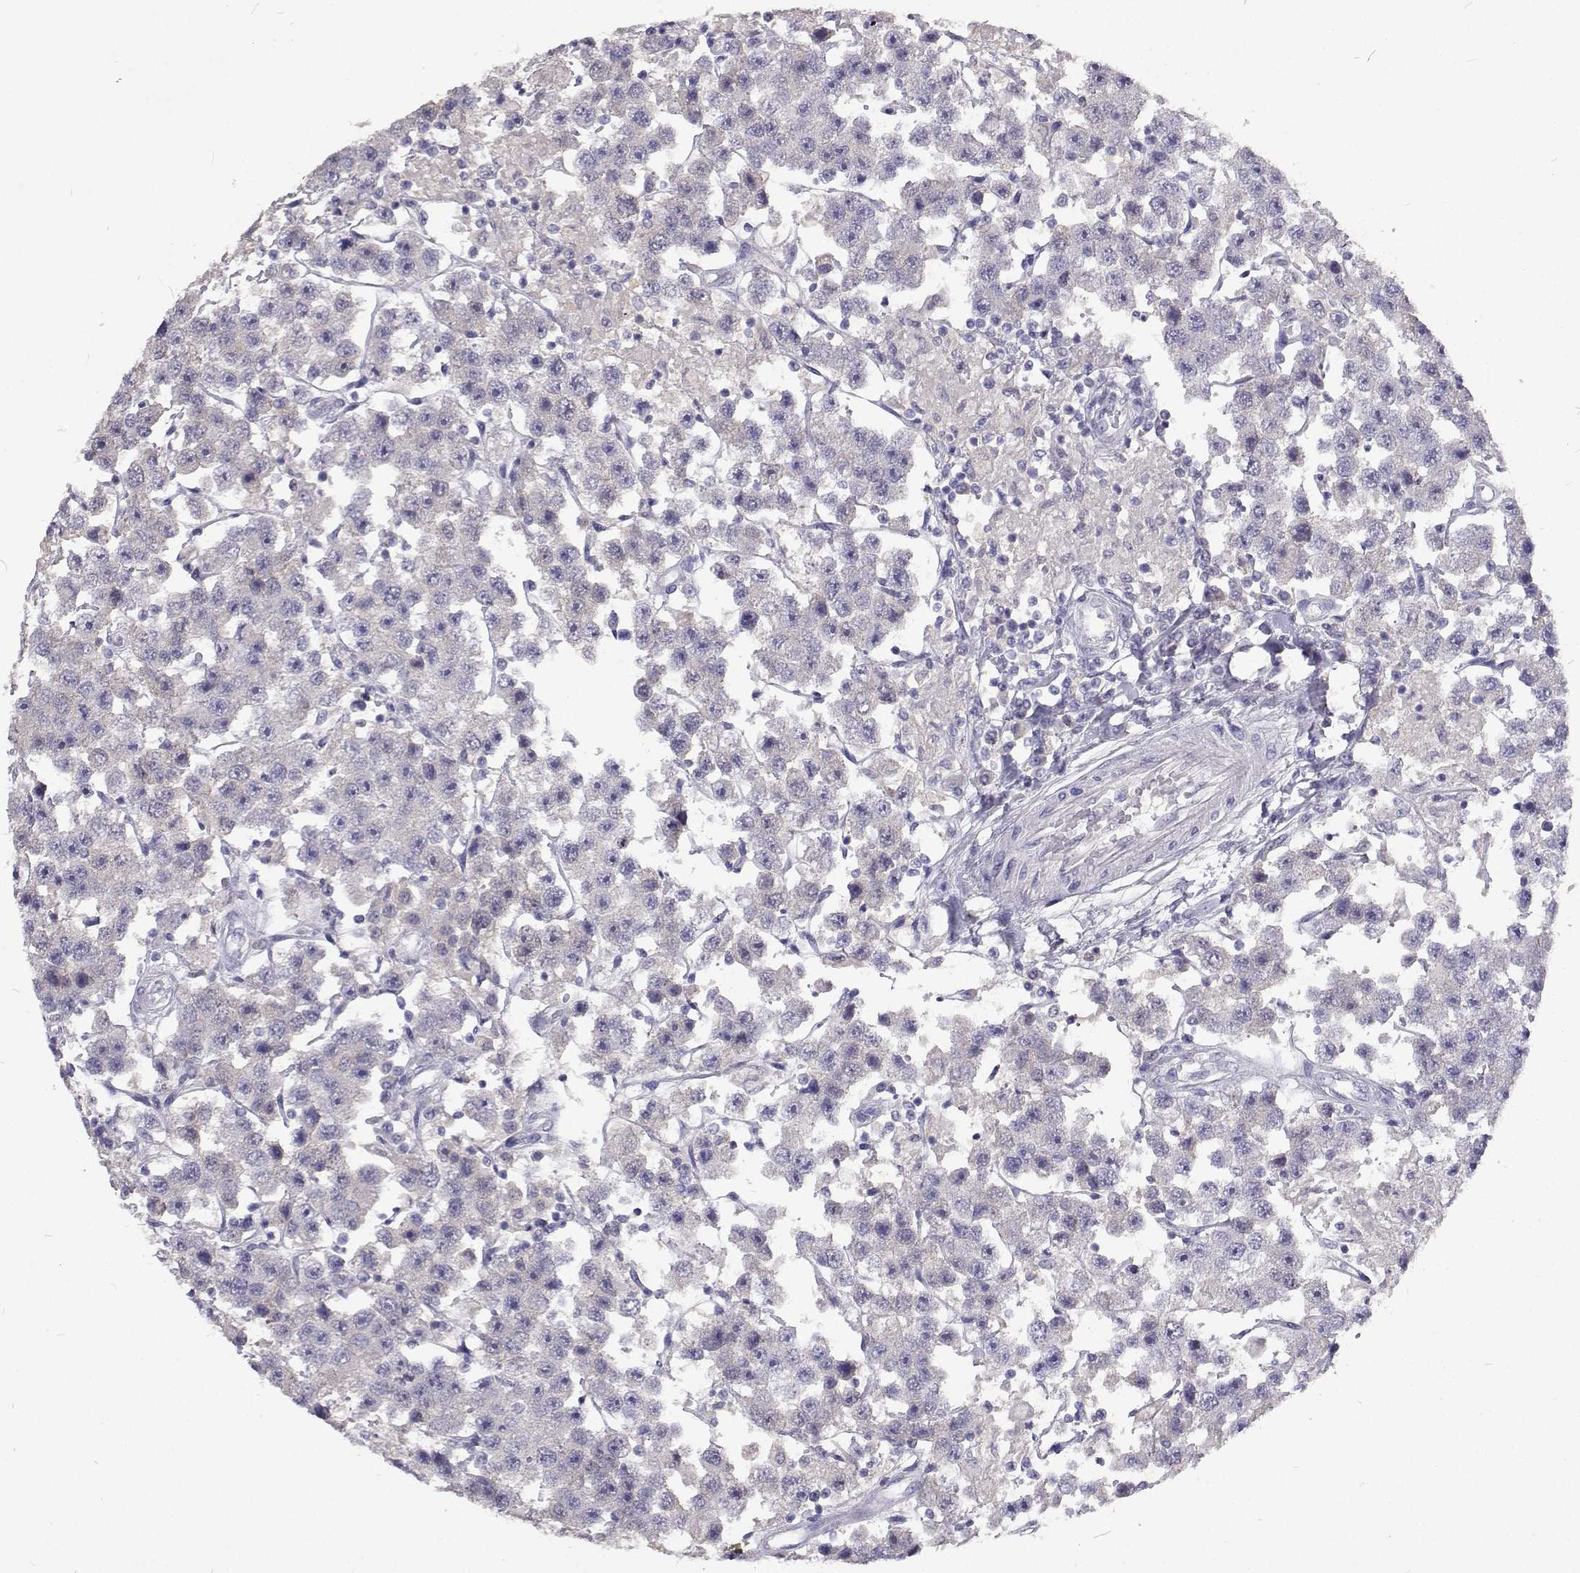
{"staining": {"intensity": "negative", "quantity": "none", "location": "none"}, "tissue": "testis cancer", "cell_type": "Tumor cells", "image_type": "cancer", "snomed": [{"axis": "morphology", "description": "Seminoma, NOS"}, {"axis": "topography", "description": "Testis"}], "caption": "This is an IHC micrograph of human seminoma (testis). There is no staining in tumor cells.", "gene": "CFAP44", "patient": {"sex": "male", "age": 45}}